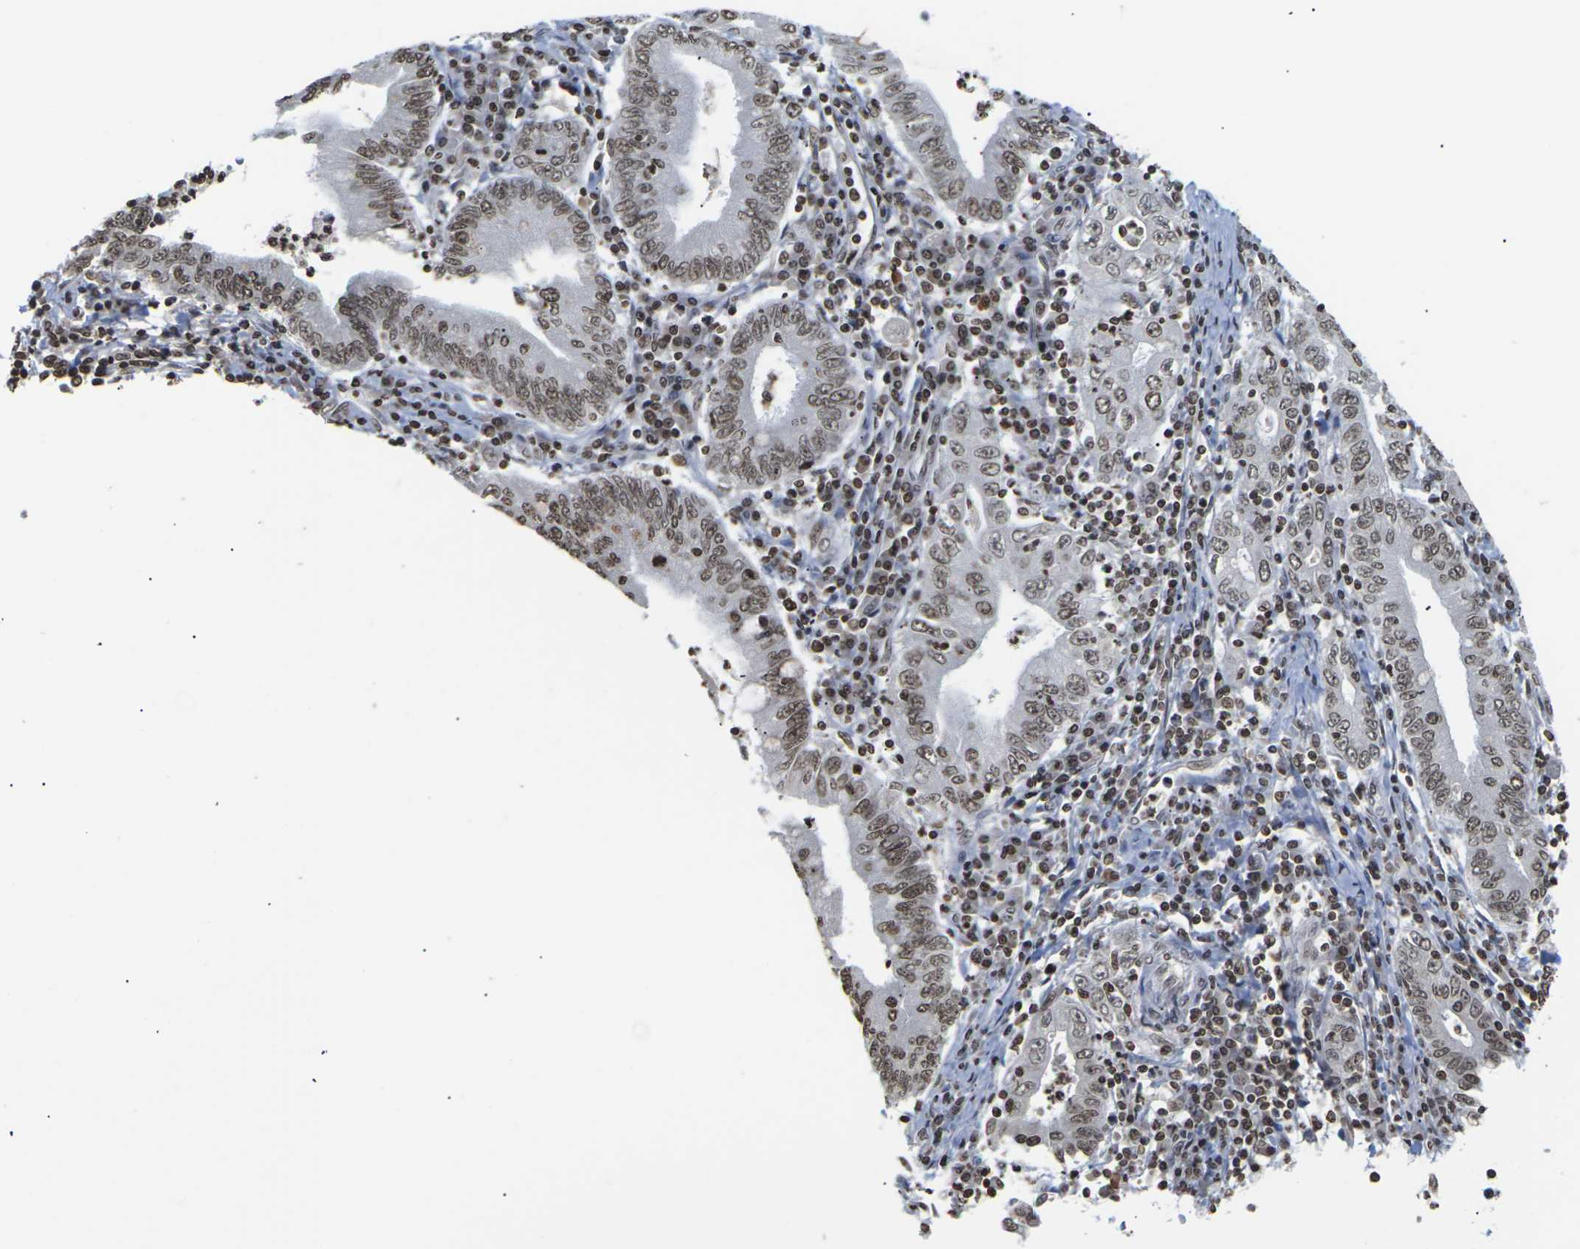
{"staining": {"intensity": "moderate", "quantity": ">75%", "location": "nuclear"}, "tissue": "stomach cancer", "cell_type": "Tumor cells", "image_type": "cancer", "snomed": [{"axis": "morphology", "description": "Normal tissue, NOS"}, {"axis": "morphology", "description": "Adenocarcinoma, NOS"}, {"axis": "topography", "description": "Esophagus"}, {"axis": "topography", "description": "Stomach, upper"}, {"axis": "topography", "description": "Peripheral nerve tissue"}], "caption": "The histopathology image shows staining of stomach adenocarcinoma, revealing moderate nuclear protein expression (brown color) within tumor cells.", "gene": "ETV5", "patient": {"sex": "male", "age": 62}}